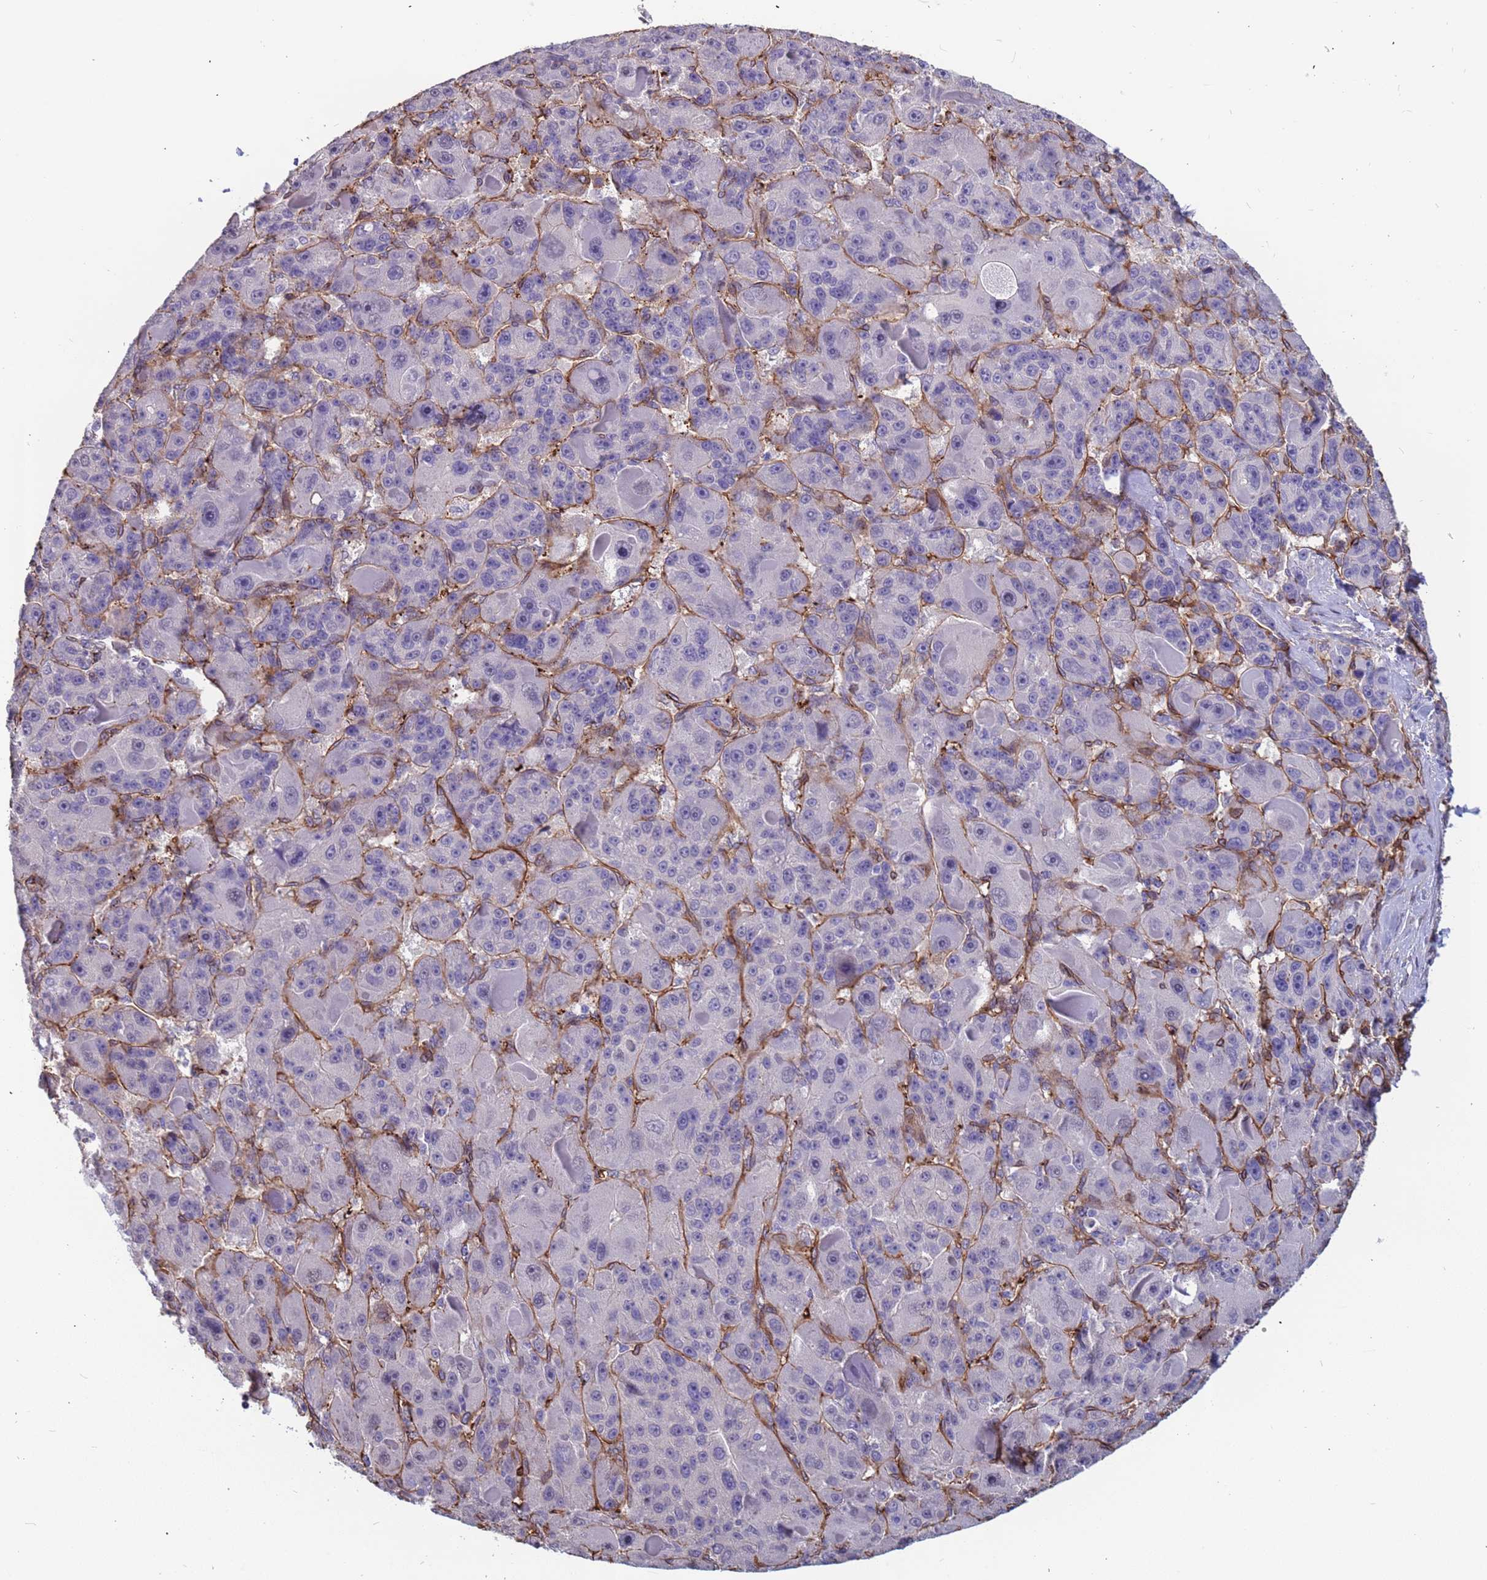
{"staining": {"intensity": "negative", "quantity": "none", "location": "none"}, "tissue": "liver cancer", "cell_type": "Tumor cells", "image_type": "cancer", "snomed": [{"axis": "morphology", "description": "Carcinoma, Hepatocellular, NOS"}, {"axis": "topography", "description": "Liver"}], "caption": "An immunohistochemistry image of hepatocellular carcinoma (liver) is shown. There is no staining in tumor cells of hepatocellular carcinoma (liver).", "gene": "EHD2", "patient": {"sex": "male", "age": 76}}